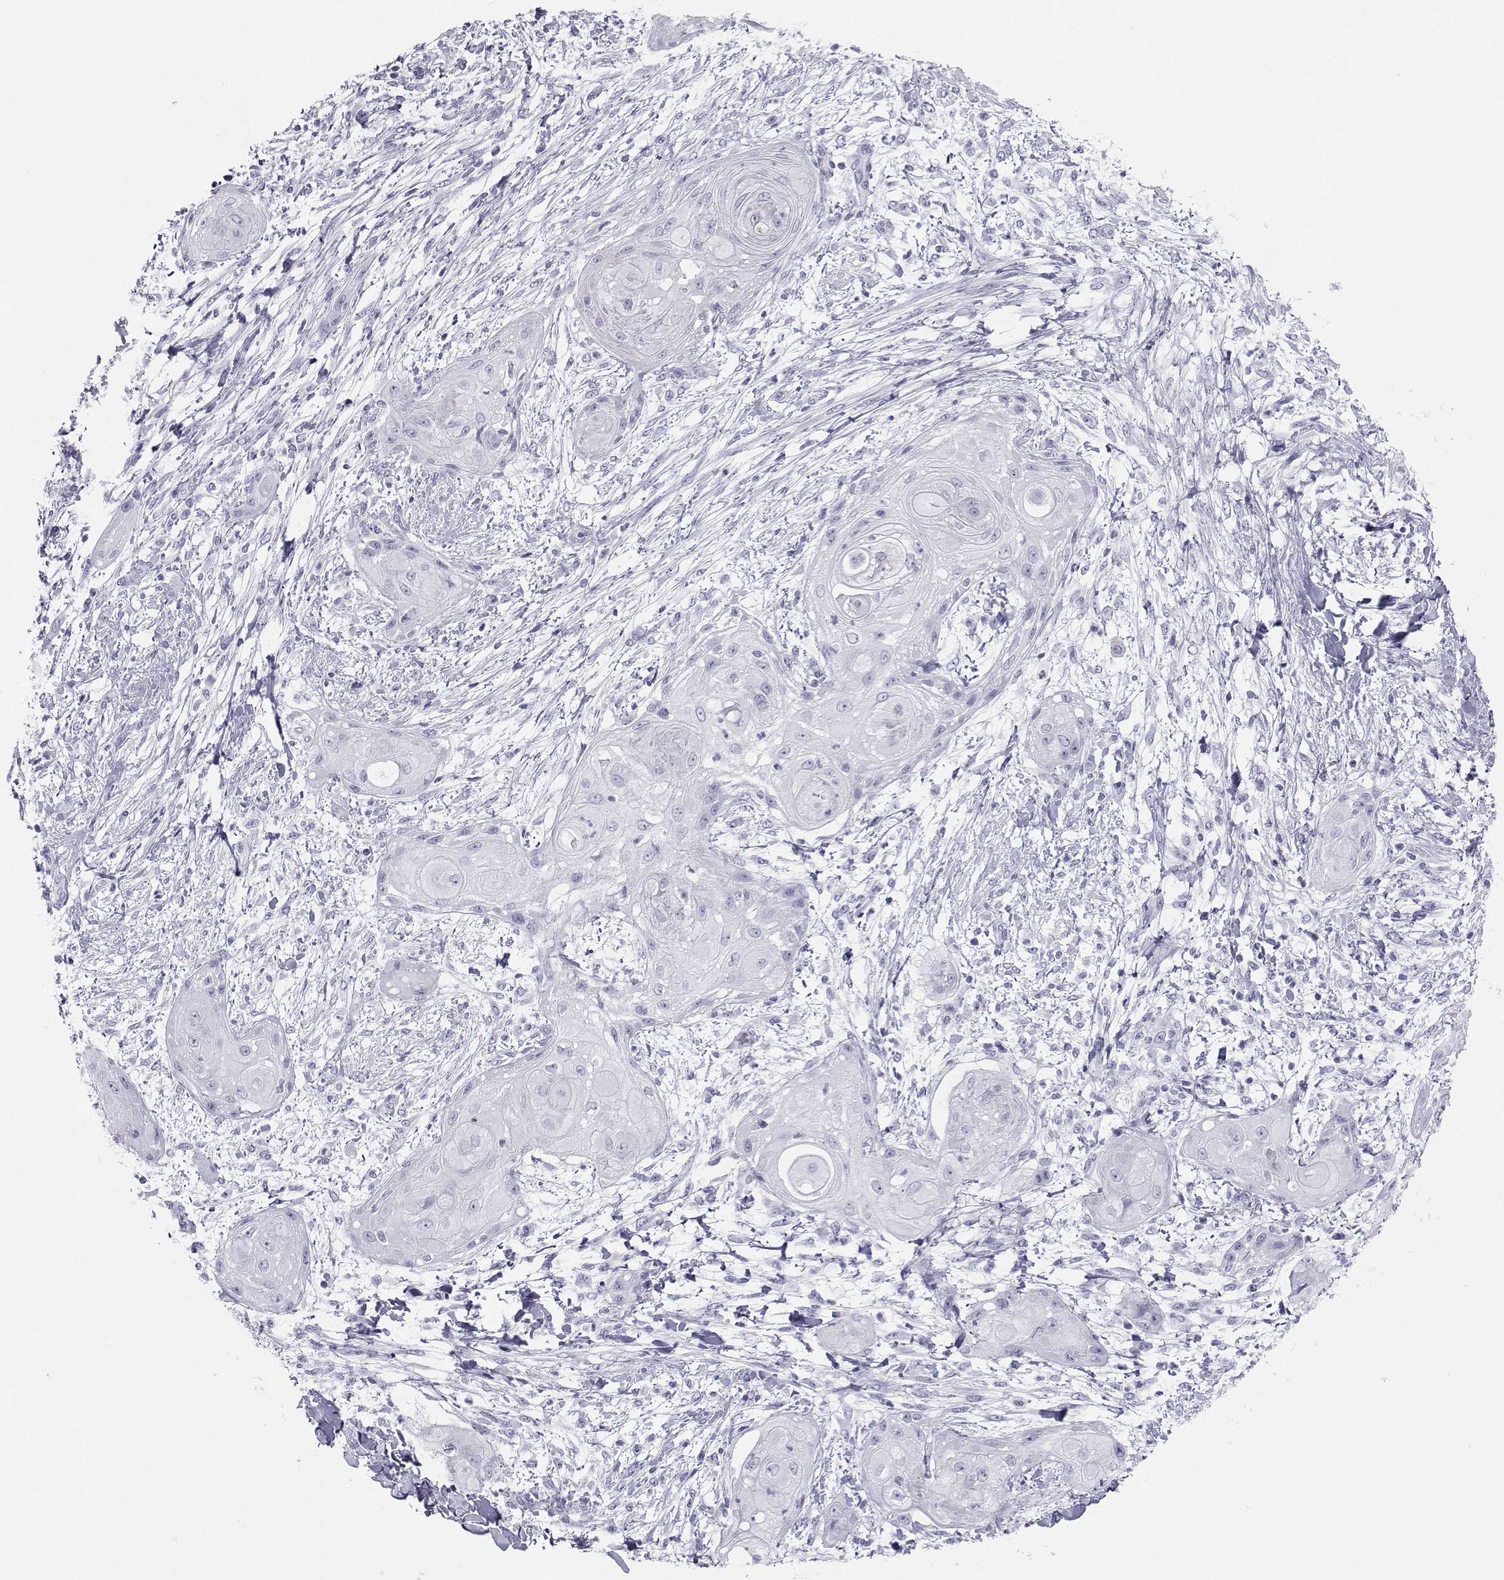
{"staining": {"intensity": "negative", "quantity": "none", "location": "none"}, "tissue": "skin cancer", "cell_type": "Tumor cells", "image_type": "cancer", "snomed": [{"axis": "morphology", "description": "Squamous cell carcinoma, NOS"}, {"axis": "topography", "description": "Skin"}], "caption": "Tumor cells show no significant protein staining in skin cancer.", "gene": "SST", "patient": {"sex": "male", "age": 62}}